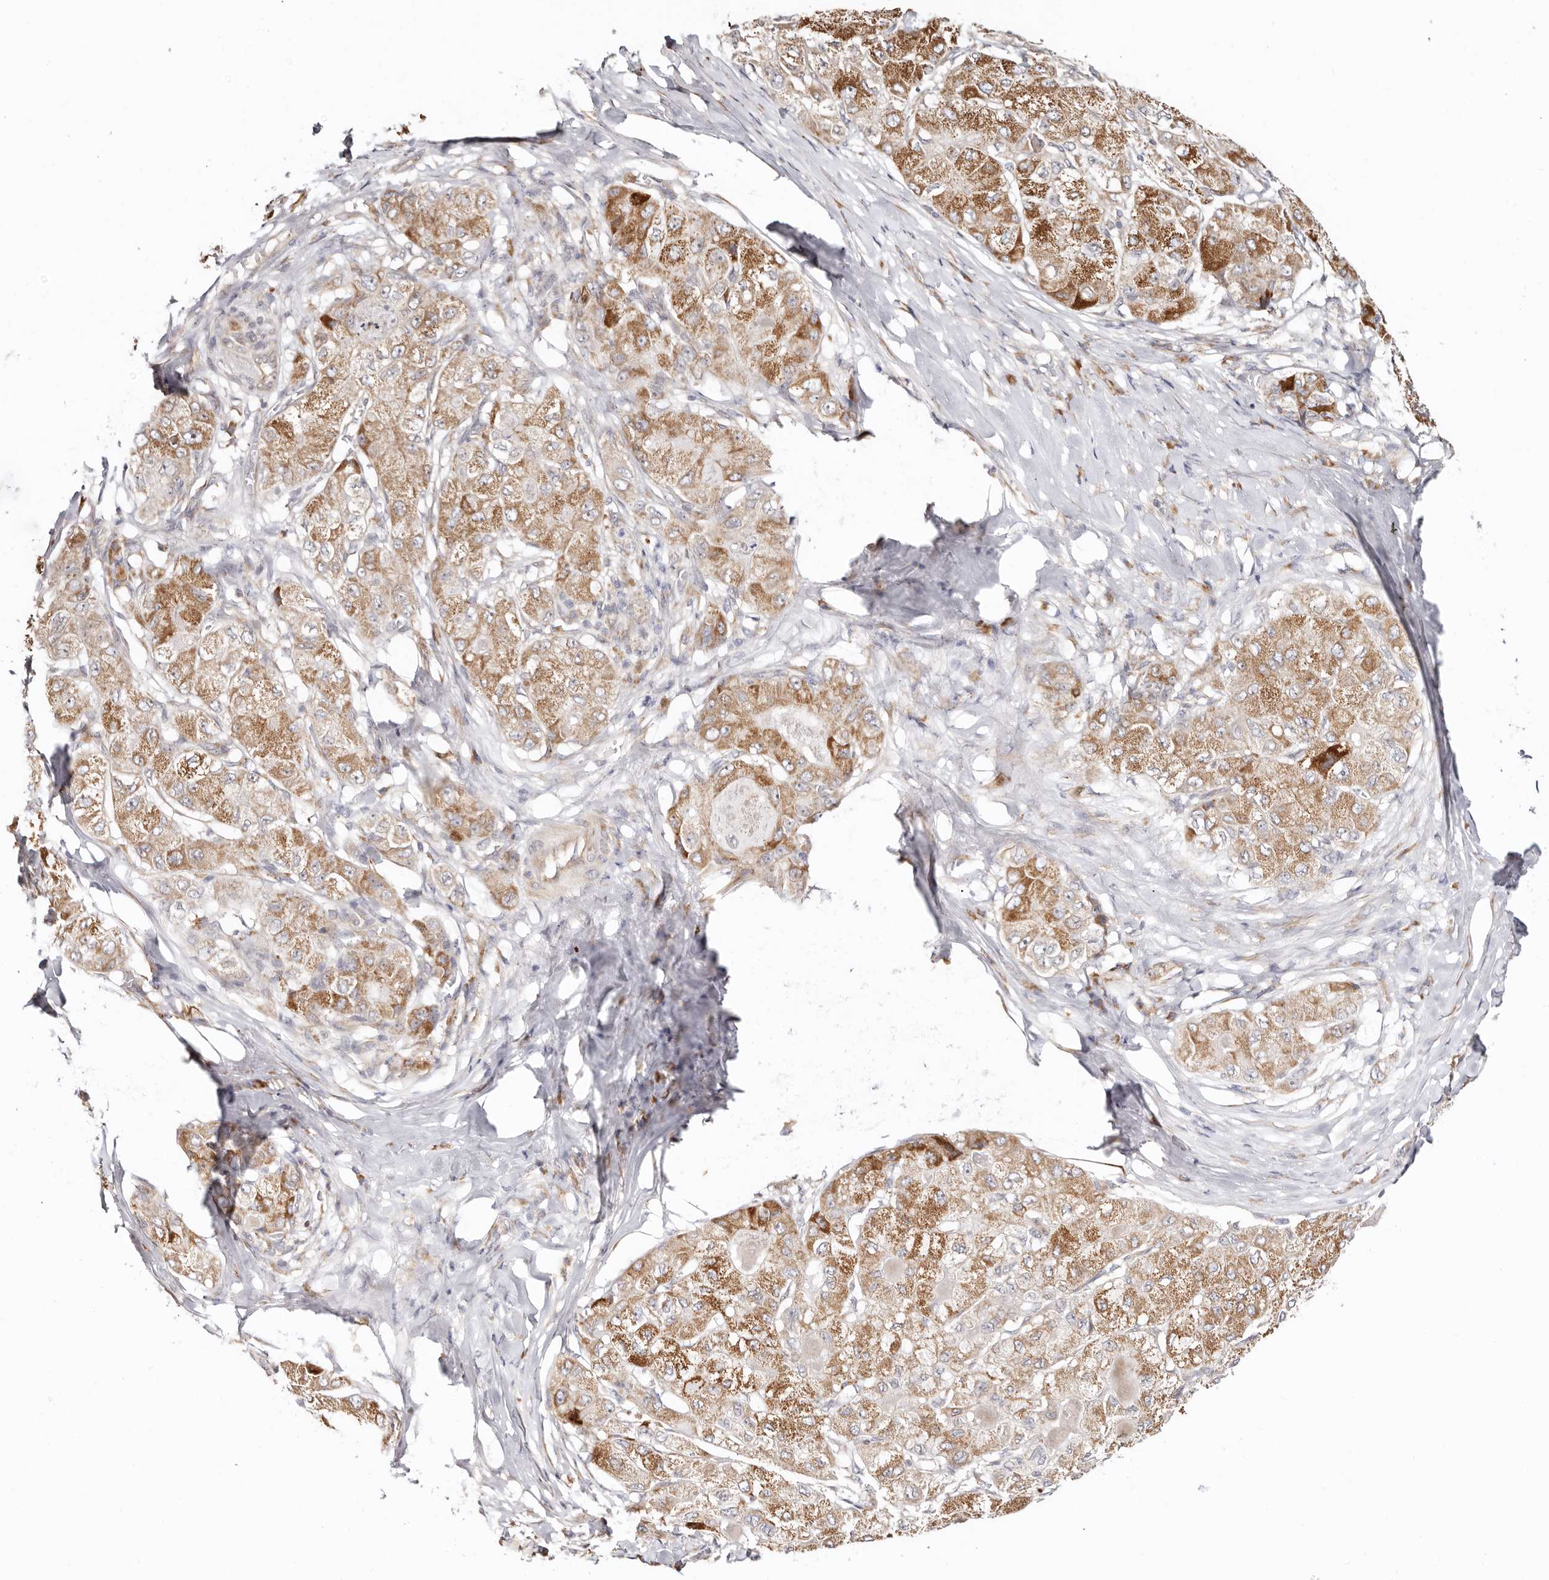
{"staining": {"intensity": "moderate", "quantity": ">75%", "location": "cytoplasmic/membranous"}, "tissue": "liver cancer", "cell_type": "Tumor cells", "image_type": "cancer", "snomed": [{"axis": "morphology", "description": "Carcinoma, Hepatocellular, NOS"}, {"axis": "topography", "description": "Liver"}], "caption": "Immunohistochemistry (IHC) of liver hepatocellular carcinoma shows medium levels of moderate cytoplasmic/membranous positivity in approximately >75% of tumor cells. (Stains: DAB (3,3'-diaminobenzidine) in brown, nuclei in blue, Microscopy: brightfield microscopy at high magnification).", "gene": "BCL2L15", "patient": {"sex": "male", "age": 80}}